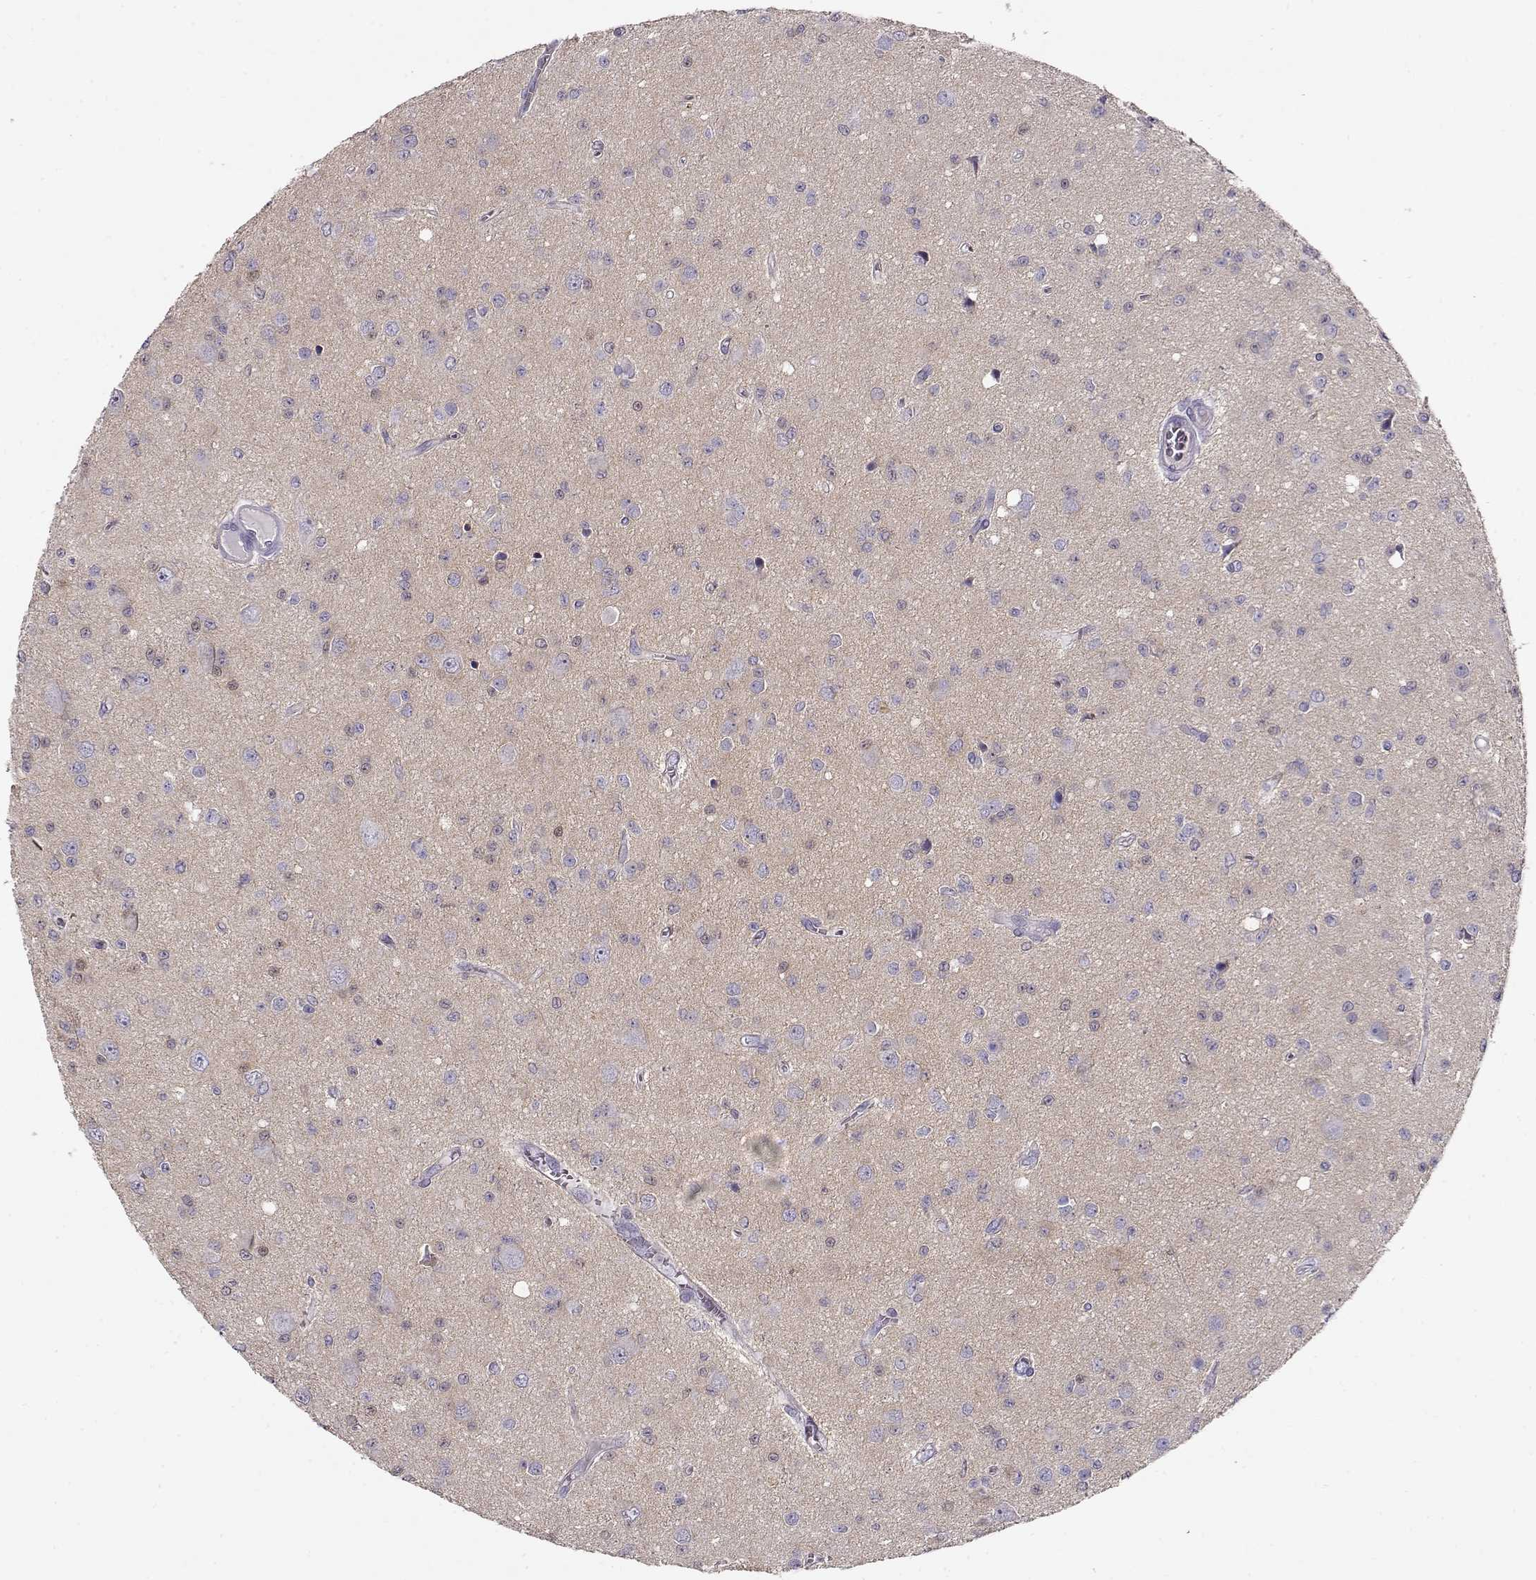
{"staining": {"intensity": "negative", "quantity": "none", "location": "none"}, "tissue": "glioma", "cell_type": "Tumor cells", "image_type": "cancer", "snomed": [{"axis": "morphology", "description": "Glioma, malignant, Low grade"}, {"axis": "topography", "description": "Brain"}], "caption": "Immunohistochemistry (IHC) of malignant low-grade glioma displays no expression in tumor cells.", "gene": "NDRG4", "patient": {"sex": "female", "age": 45}}